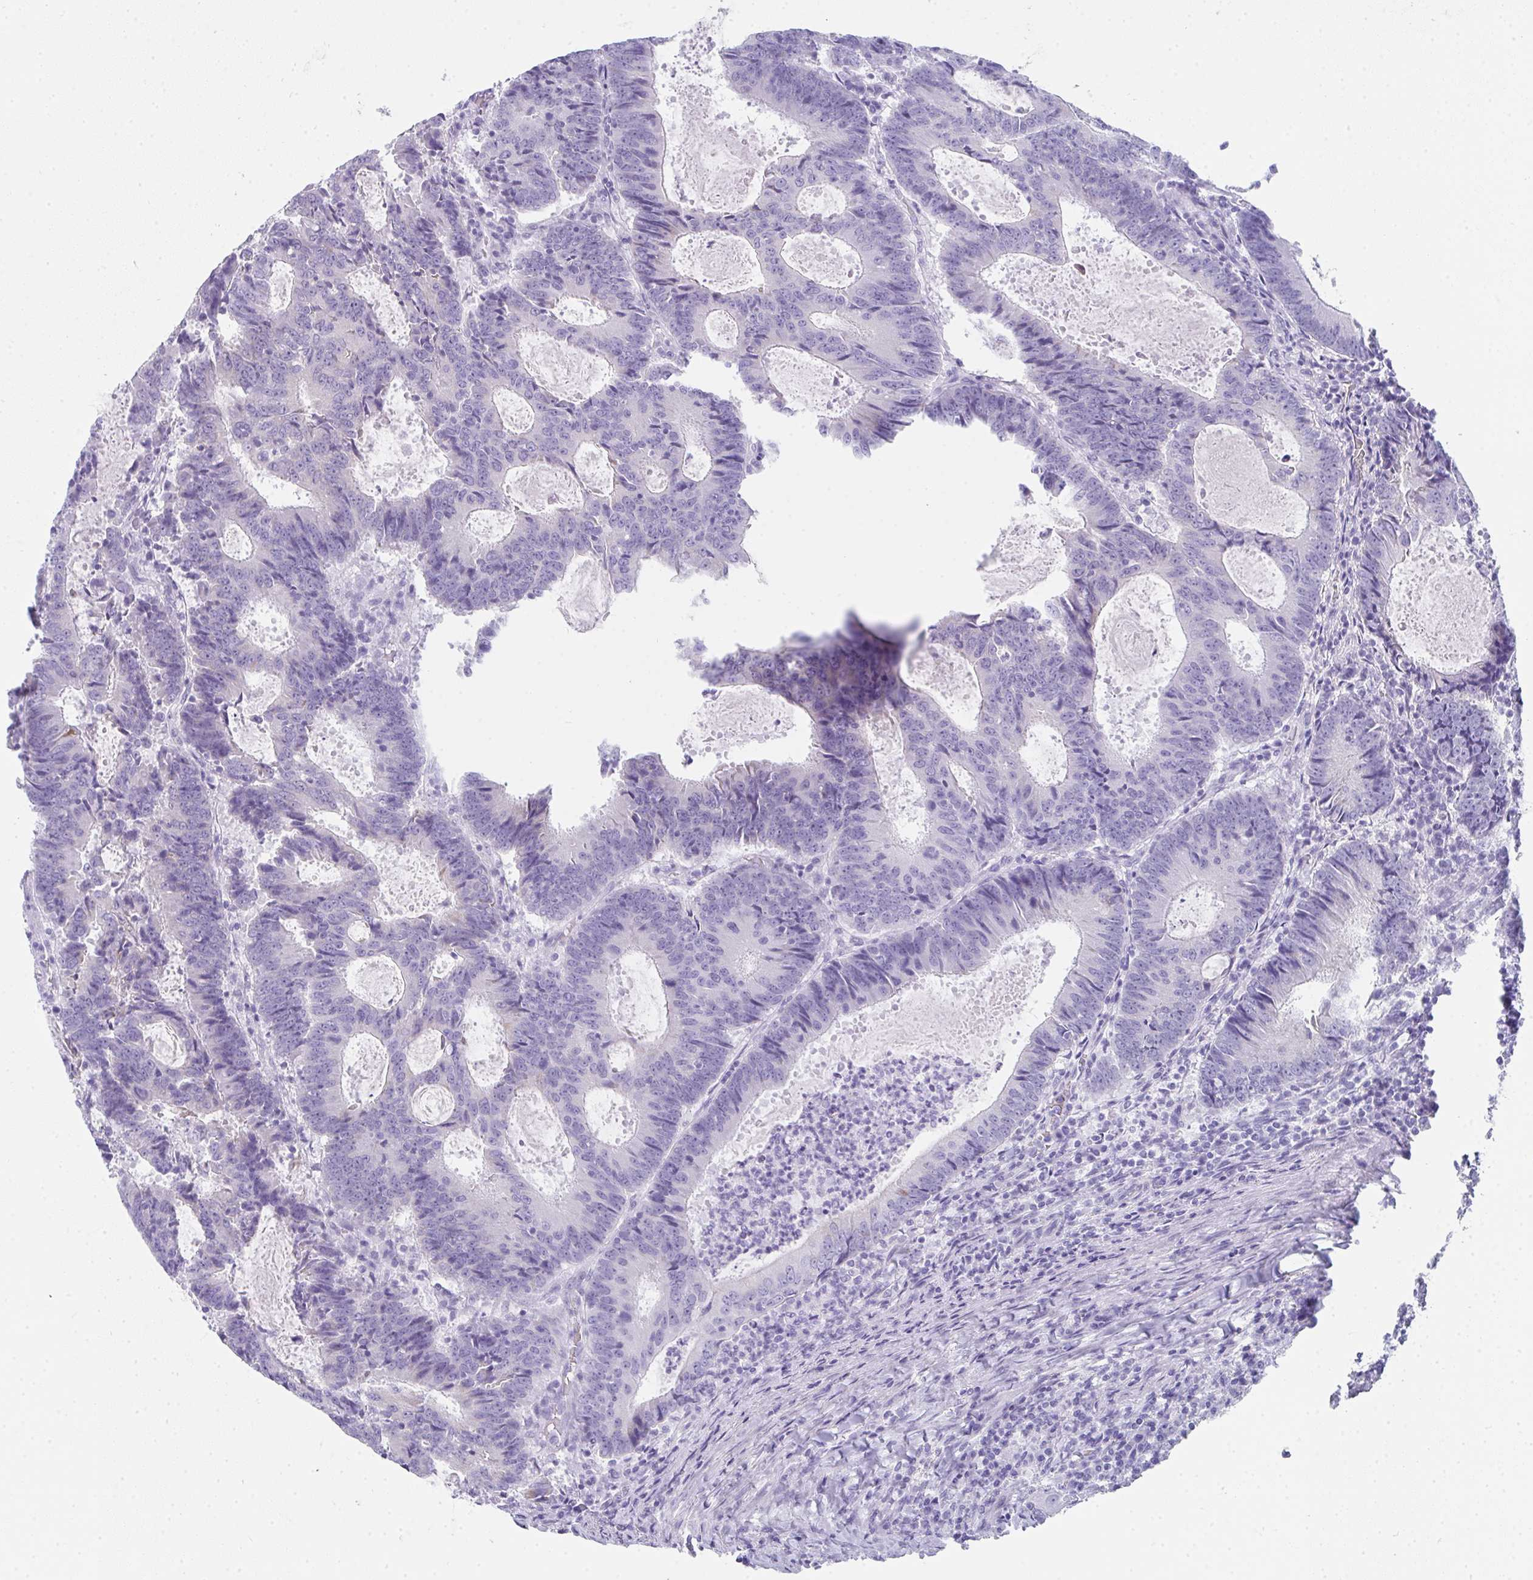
{"staining": {"intensity": "negative", "quantity": "none", "location": "none"}, "tissue": "colorectal cancer", "cell_type": "Tumor cells", "image_type": "cancer", "snomed": [{"axis": "morphology", "description": "Adenocarcinoma, NOS"}, {"axis": "topography", "description": "Colon"}], "caption": "DAB (3,3'-diaminobenzidine) immunohistochemical staining of human colorectal adenocarcinoma exhibits no significant staining in tumor cells.", "gene": "RLF", "patient": {"sex": "male", "age": 67}}